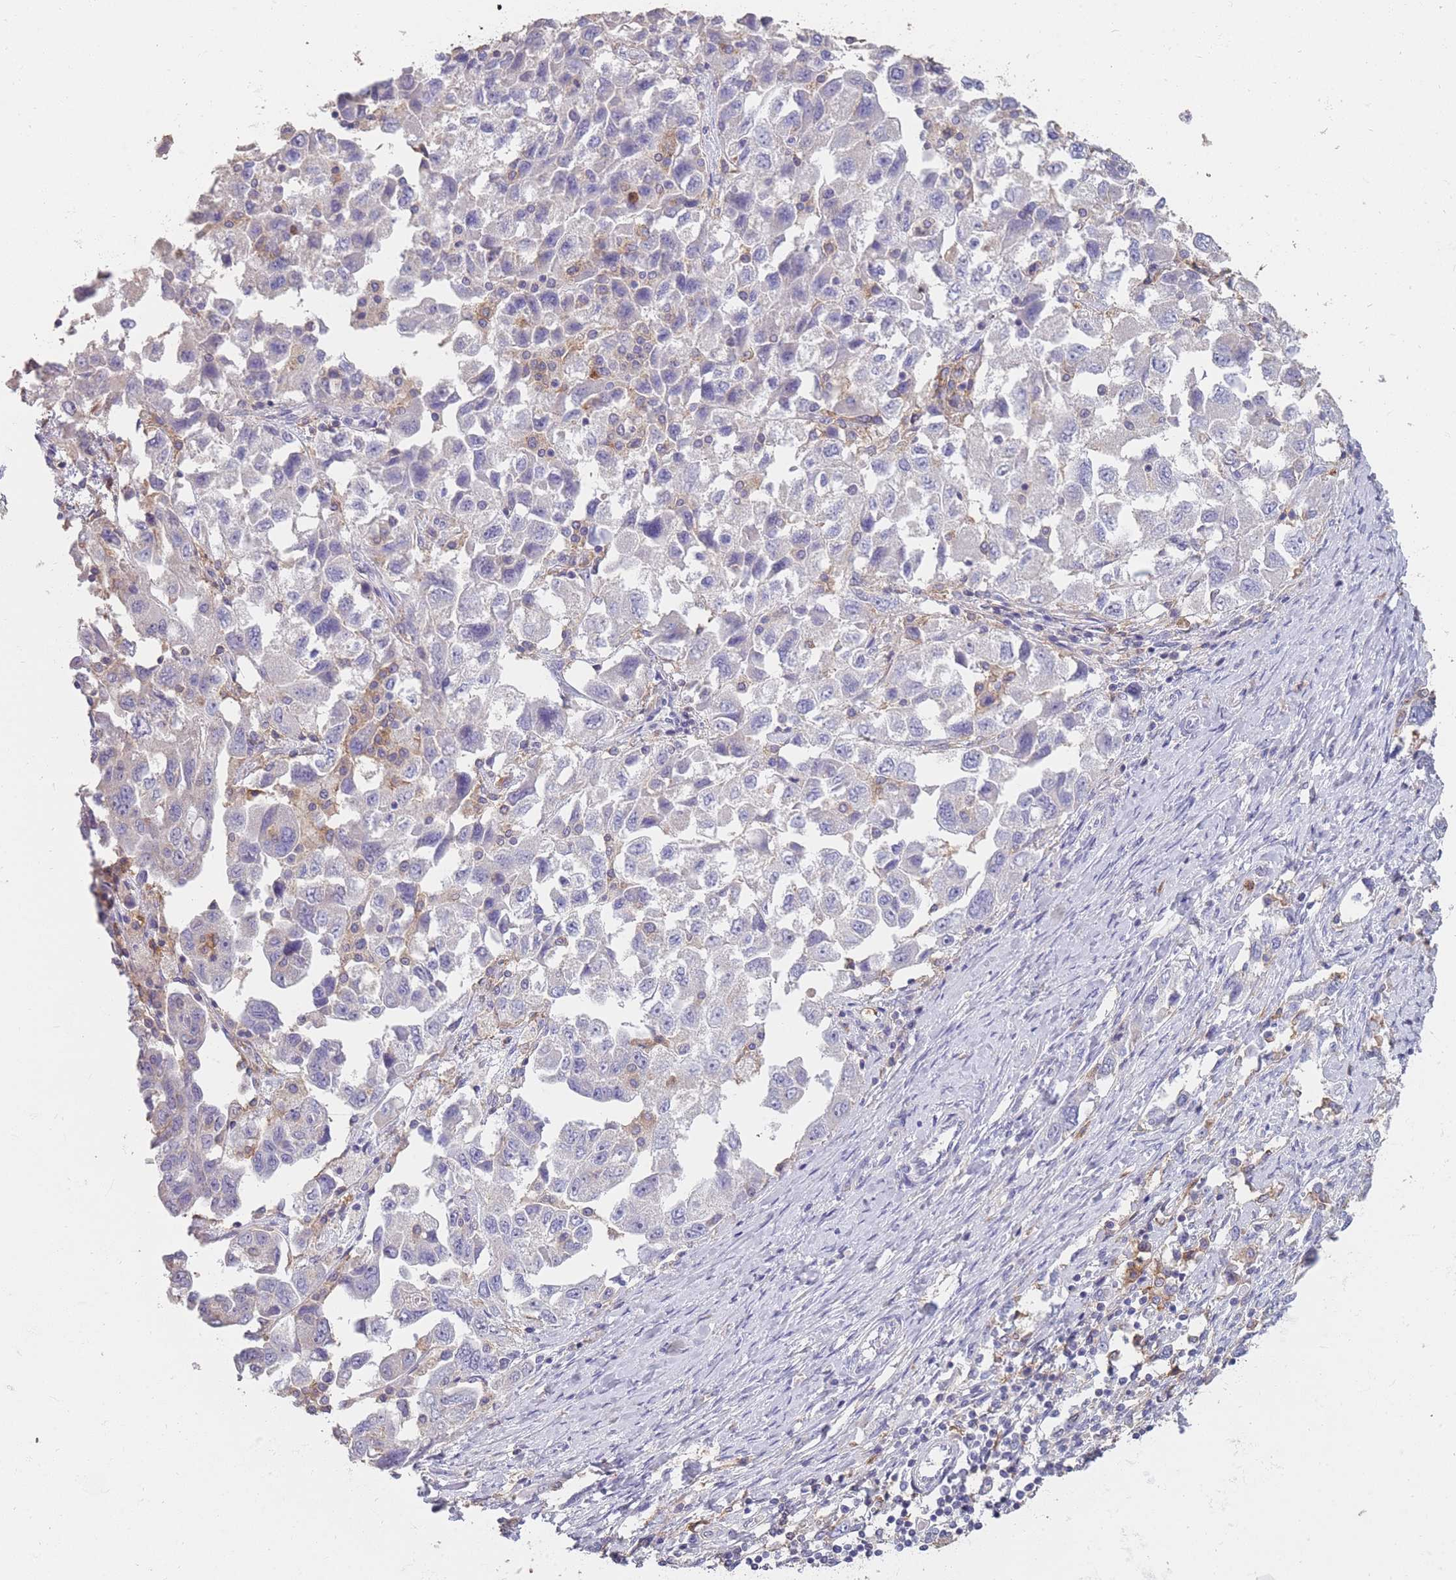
{"staining": {"intensity": "negative", "quantity": "none", "location": "none"}, "tissue": "ovarian cancer", "cell_type": "Tumor cells", "image_type": "cancer", "snomed": [{"axis": "morphology", "description": "Carcinoma, NOS"}, {"axis": "morphology", "description": "Cystadenocarcinoma, serous, NOS"}, {"axis": "topography", "description": "Ovary"}], "caption": "This is a photomicrograph of IHC staining of ovarian cancer, which shows no positivity in tumor cells.", "gene": "CLEC12A", "patient": {"sex": "female", "age": 69}}